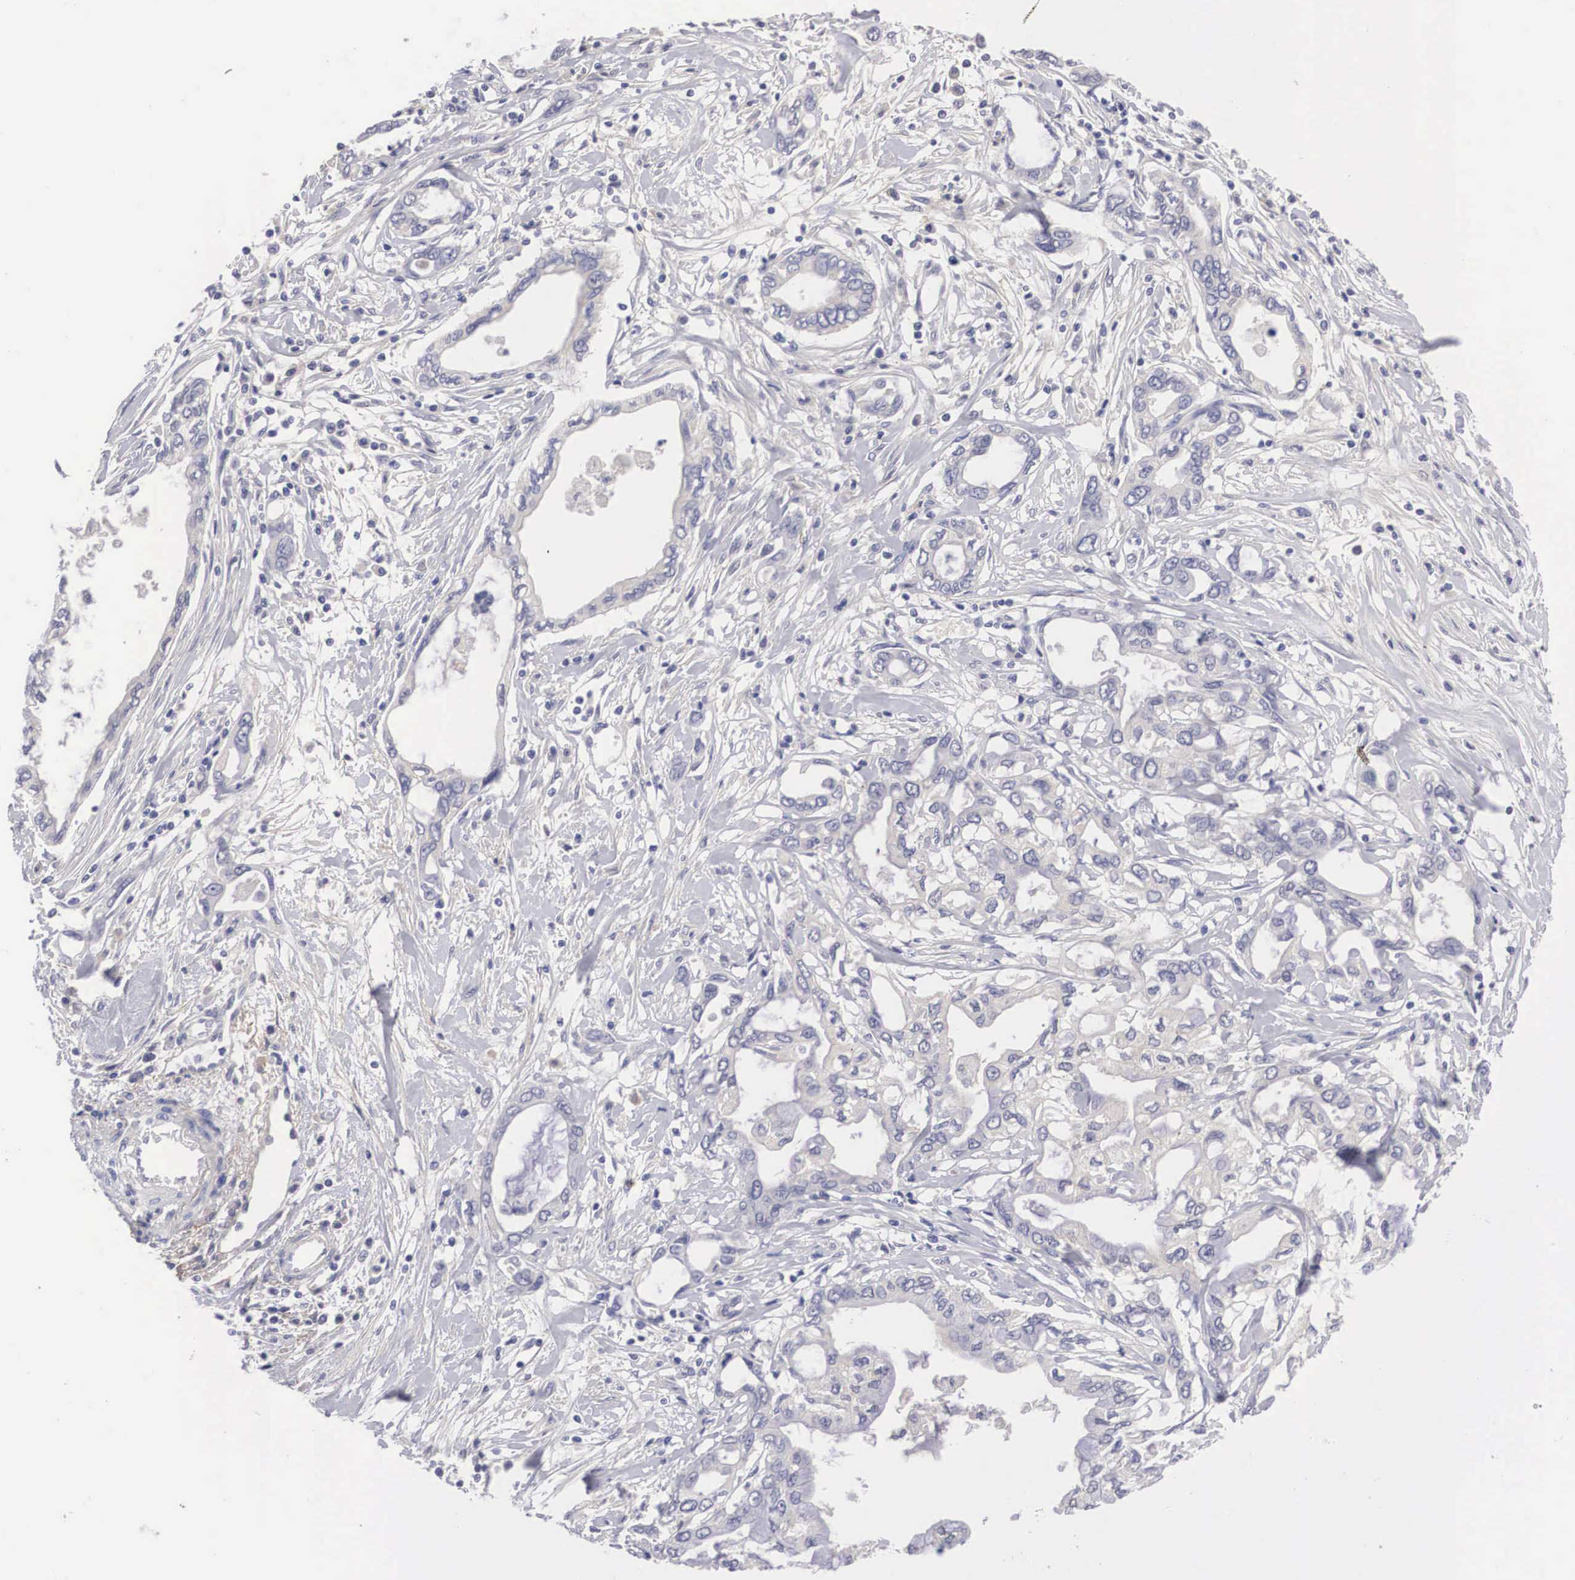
{"staining": {"intensity": "negative", "quantity": "none", "location": "none"}, "tissue": "pancreatic cancer", "cell_type": "Tumor cells", "image_type": "cancer", "snomed": [{"axis": "morphology", "description": "Adenocarcinoma, NOS"}, {"axis": "topography", "description": "Pancreas"}], "caption": "Immunohistochemistry of human pancreatic cancer (adenocarcinoma) shows no positivity in tumor cells. (Stains: DAB (3,3'-diaminobenzidine) immunohistochemistry with hematoxylin counter stain, Microscopy: brightfield microscopy at high magnification).", "gene": "ABHD4", "patient": {"sex": "female", "age": 57}}